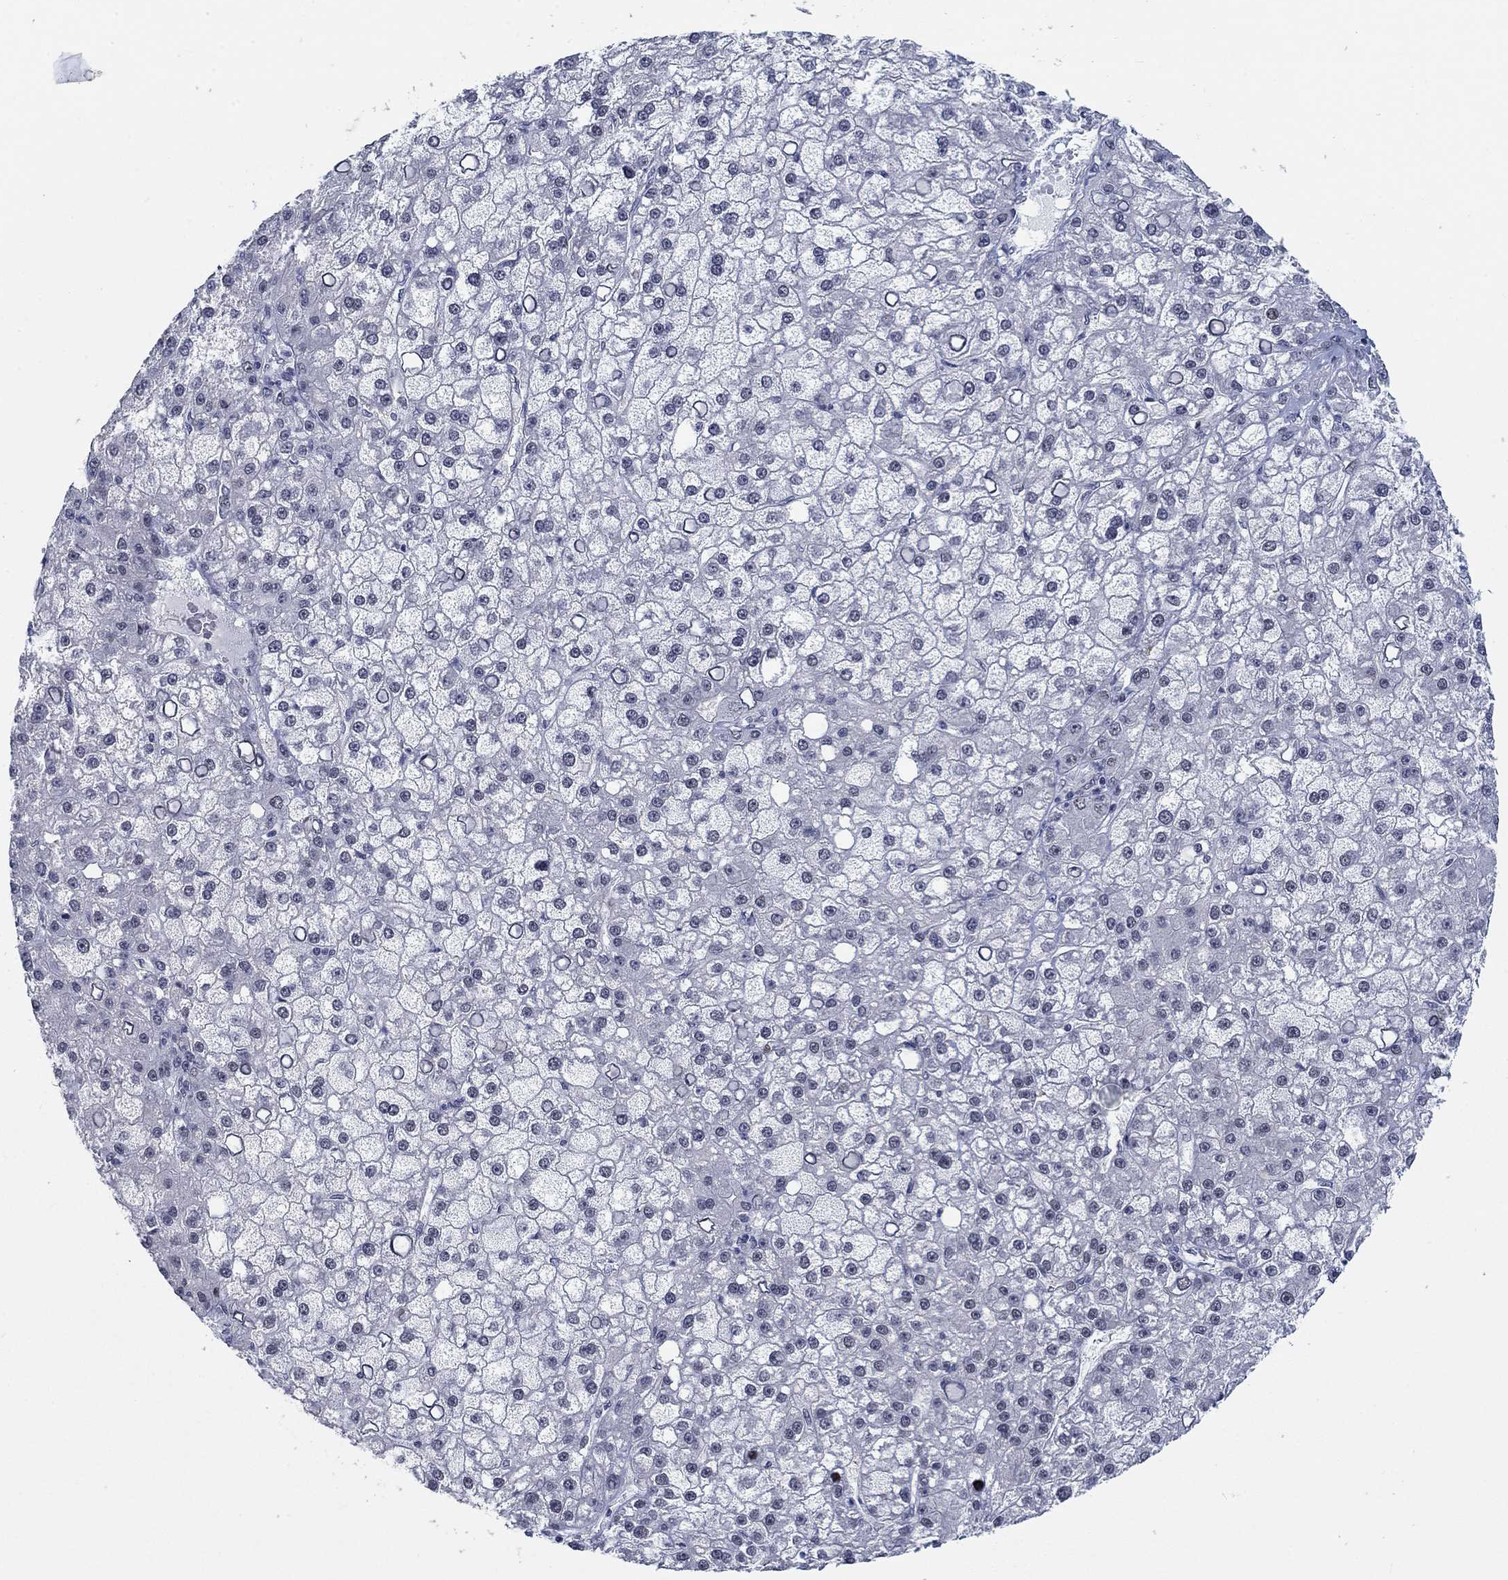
{"staining": {"intensity": "negative", "quantity": "none", "location": "none"}, "tissue": "liver cancer", "cell_type": "Tumor cells", "image_type": "cancer", "snomed": [{"axis": "morphology", "description": "Carcinoma, Hepatocellular, NOS"}, {"axis": "topography", "description": "Liver"}], "caption": "A photomicrograph of liver cancer stained for a protein shows no brown staining in tumor cells.", "gene": "NEU3", "patient": {"sex": "male", "age": 67}}